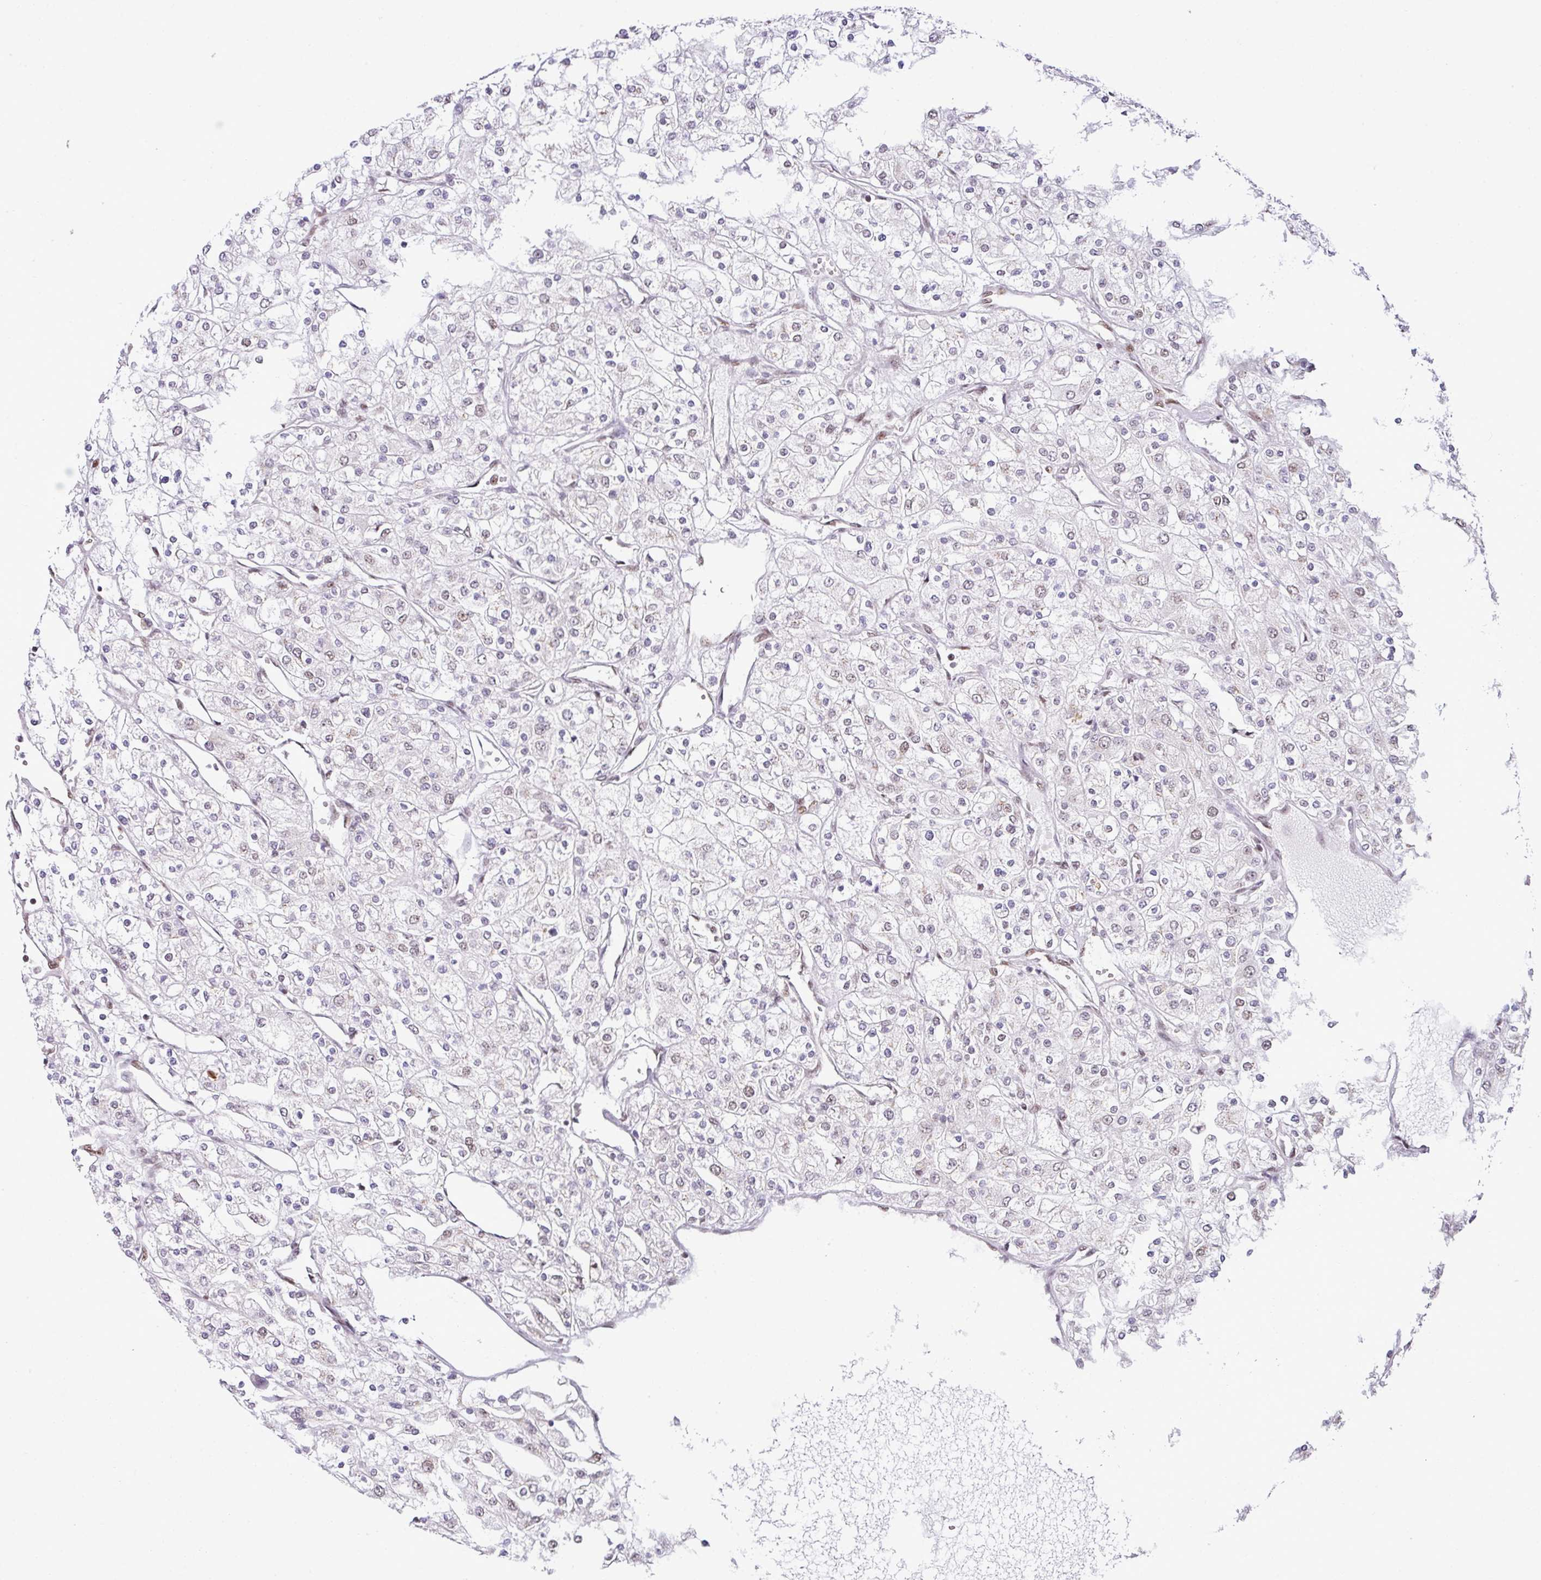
{"staining": {"intensity": "moderate", "quantity": "<25%", "location": "nuclear"}, "tissue": "renal cancer", "cell_type": "Tumor cells", "image_type": "cancer", "snomed": [{"axis": "morphology", "description": "Adenocarcinoma, NOS"}, {"axis": "topography", "description": "Kidney"}], "caption": "IHC histopathology image of neoplastic tissue: human renal cancer (adenocarcinoma) stained using IHC reveals low levels of moderate protein expression localized specifically in the nuclear of tumor cells, appearing as a nuclear brown color.", "gene": "PGAP4", "patient": {"sex": "male", "age": 80}}